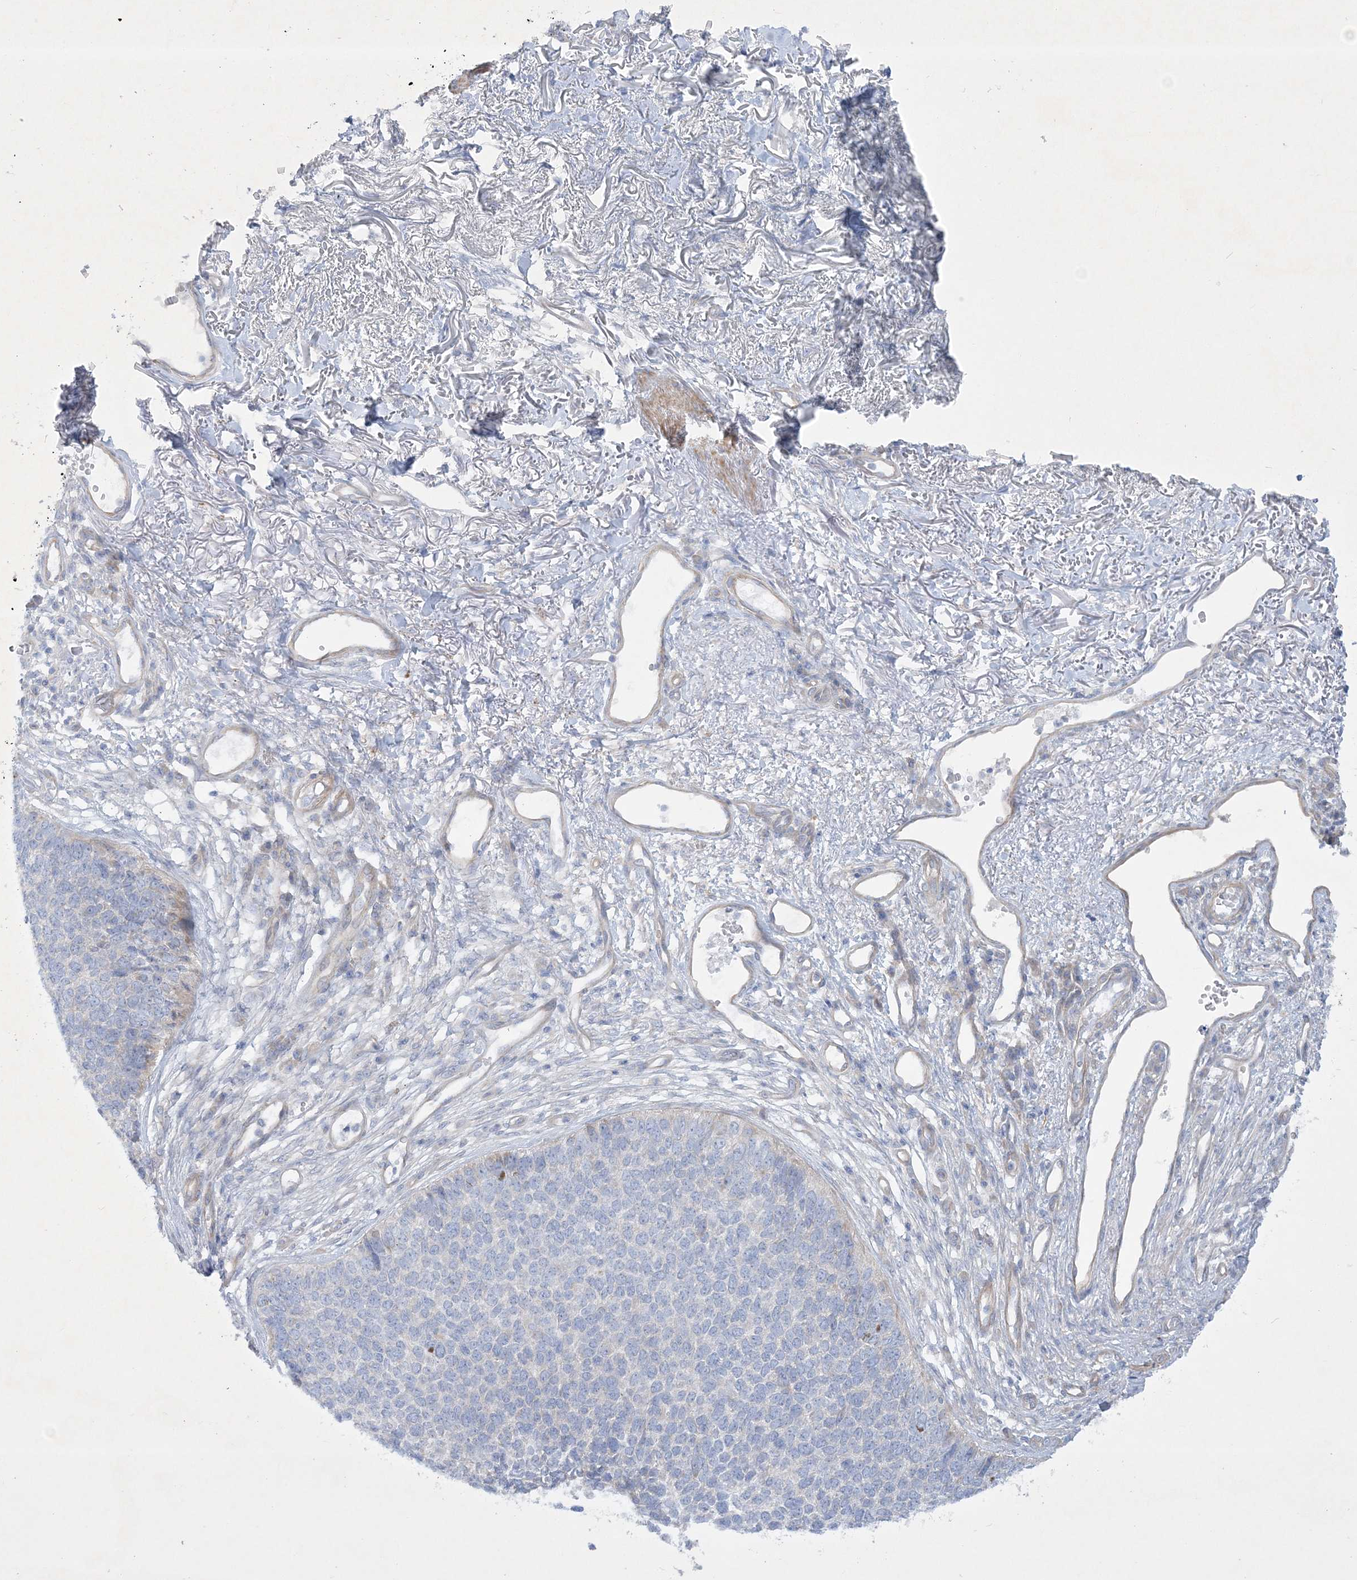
{"staining": {"intensity": "negative", "quantity": "none", "location": "none"}, "tissue": "skin cancer", "cell_type": "Tumor cells", "image_type": "cancer", "snomed": [{"axis": "morphology", "description": "Basal cell carcinoma"}, {"axis": "topography", "description": "Skin"}], "caption": "IHC image of neoplastic tissue: human skin cancer stained with DAB displays no significant protein staining in tumor cells.", "gene": "FARSB", "patient": {"sex": "female", "age": 84}}